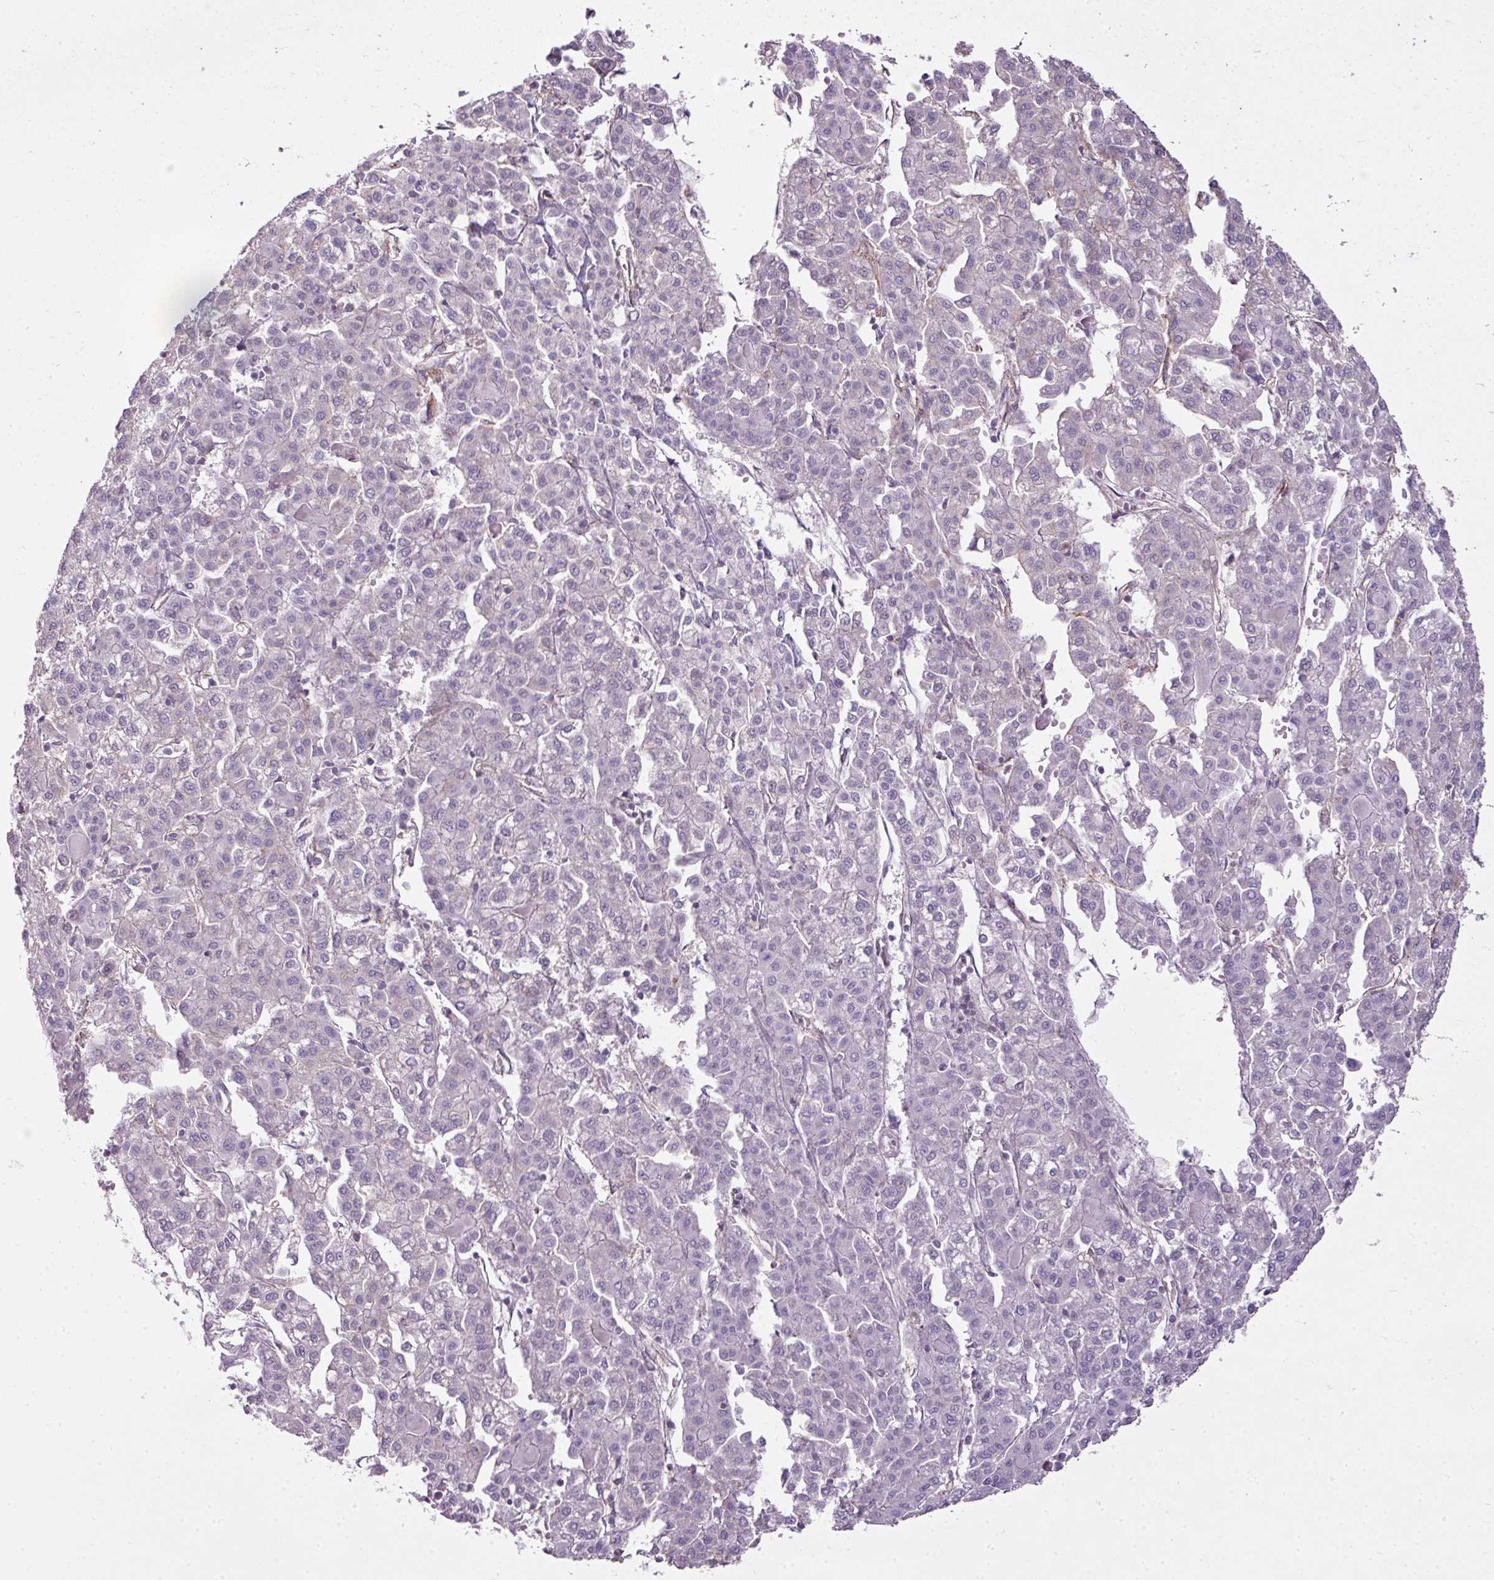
{"staining": {"intensity": "negative", "quantity": "none", "location": "none"}, "tissue": "liver cancer", "cell_type": "Tumor cells", "image_type": "cancer", "snomed": [{"axis": "morphology", "description": "Carcinoma, Hepatocellular, NOS"}, {"axis": "topography", "description": "Liver"}], "caption": "High power microscopy histopathology image of an immunohistochemistry image of liver hepatocellular carcinoma, revealing no significant positivity in tumor cells.", "gene": "C19orf33", "patient": {"sex": "female", "age": 43}}